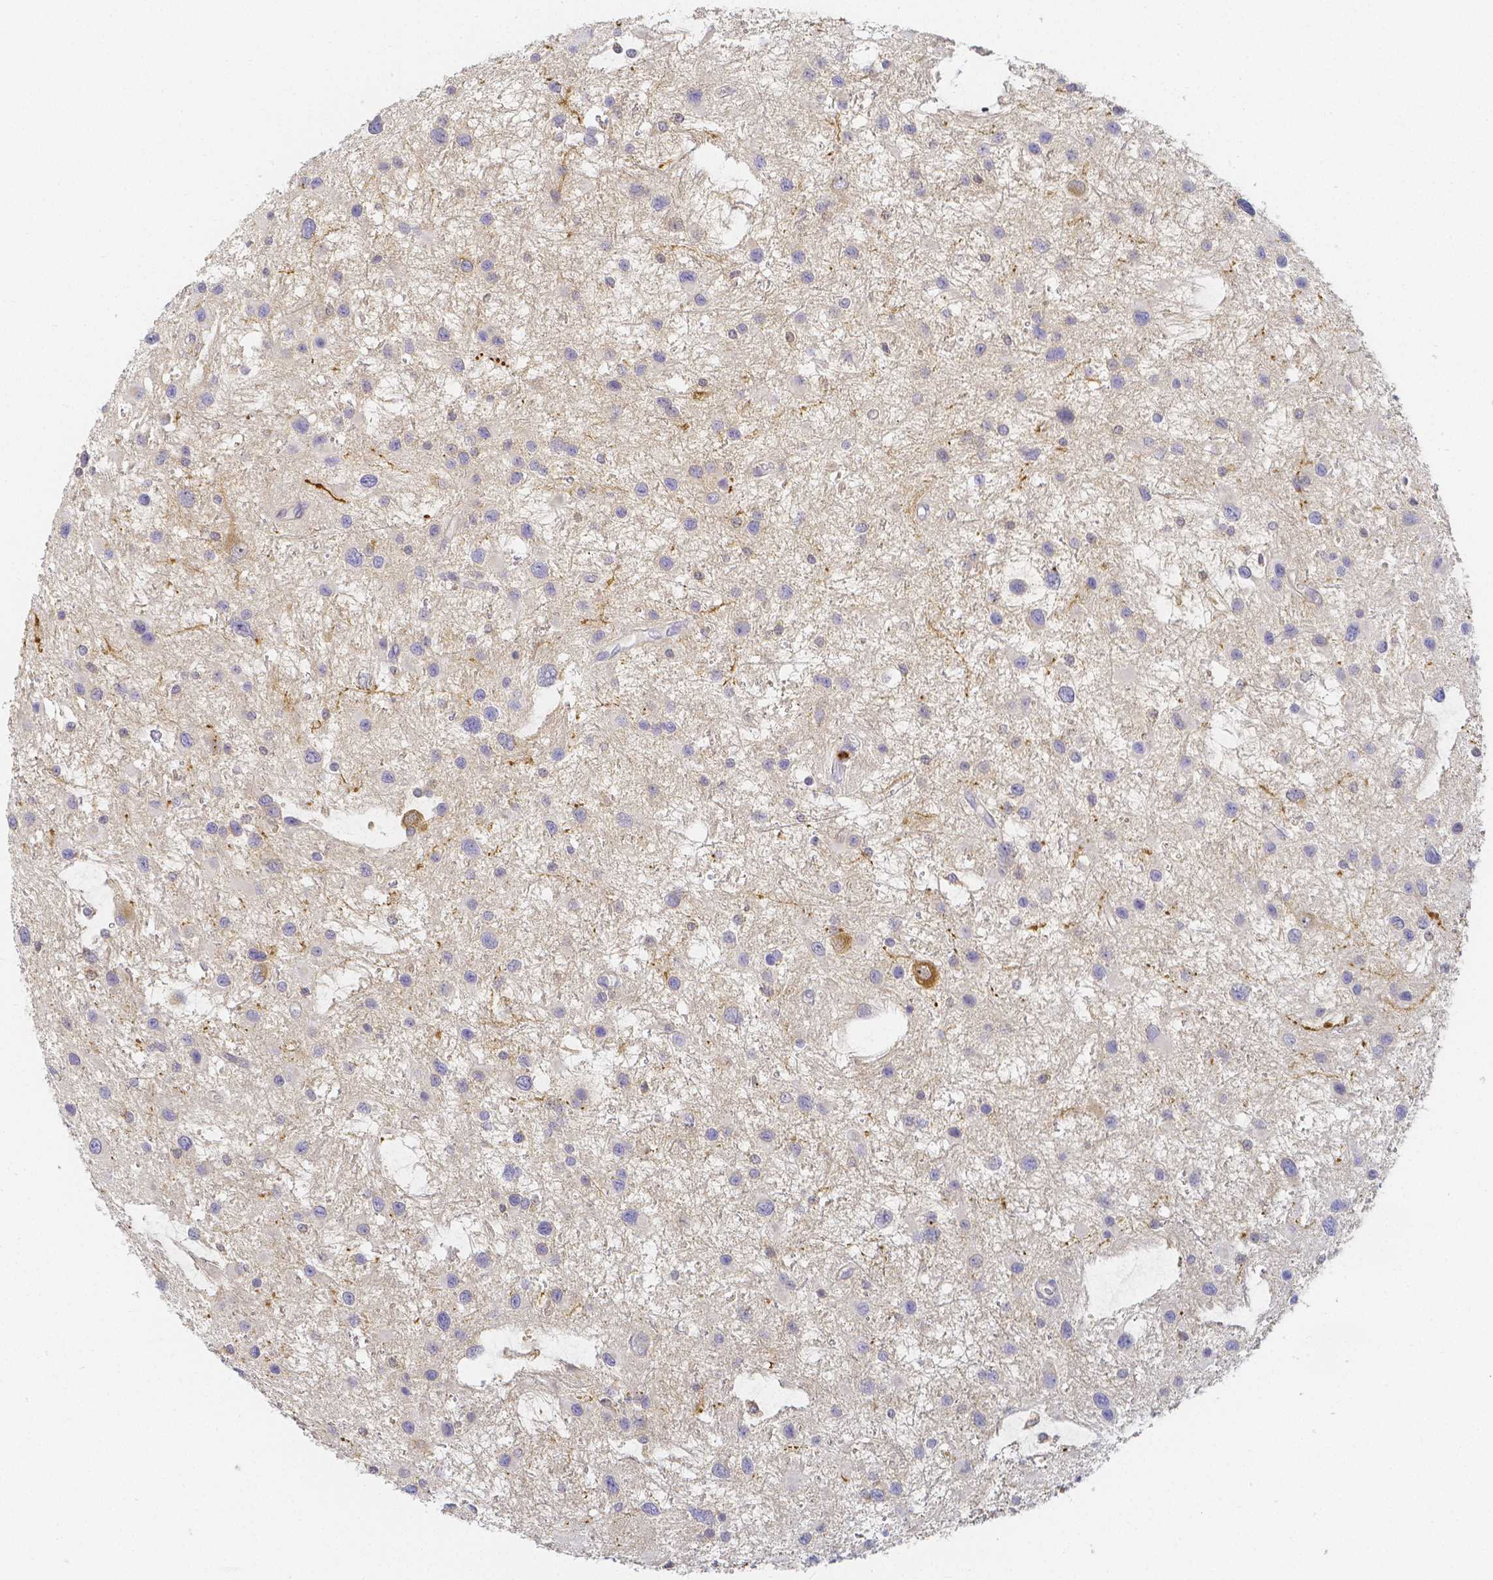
{"staining": {"intensity": "negative", "quantity": "none", "location": "none"}, "tissue": "glioma", "cell_type": "Tumor cells", "image_type": "cancer", "snomed": [{"axis": "morphology", "description": "Glioma, malignant, Low grade"}, {"axis": "topography", "description": "Brain"}], "caption": "Immunohistochemistry (IHC) of glioma displays no expression in tumor cells.", "gene": "KCNH1", "patient": {"sex": "female", "age": 32}}